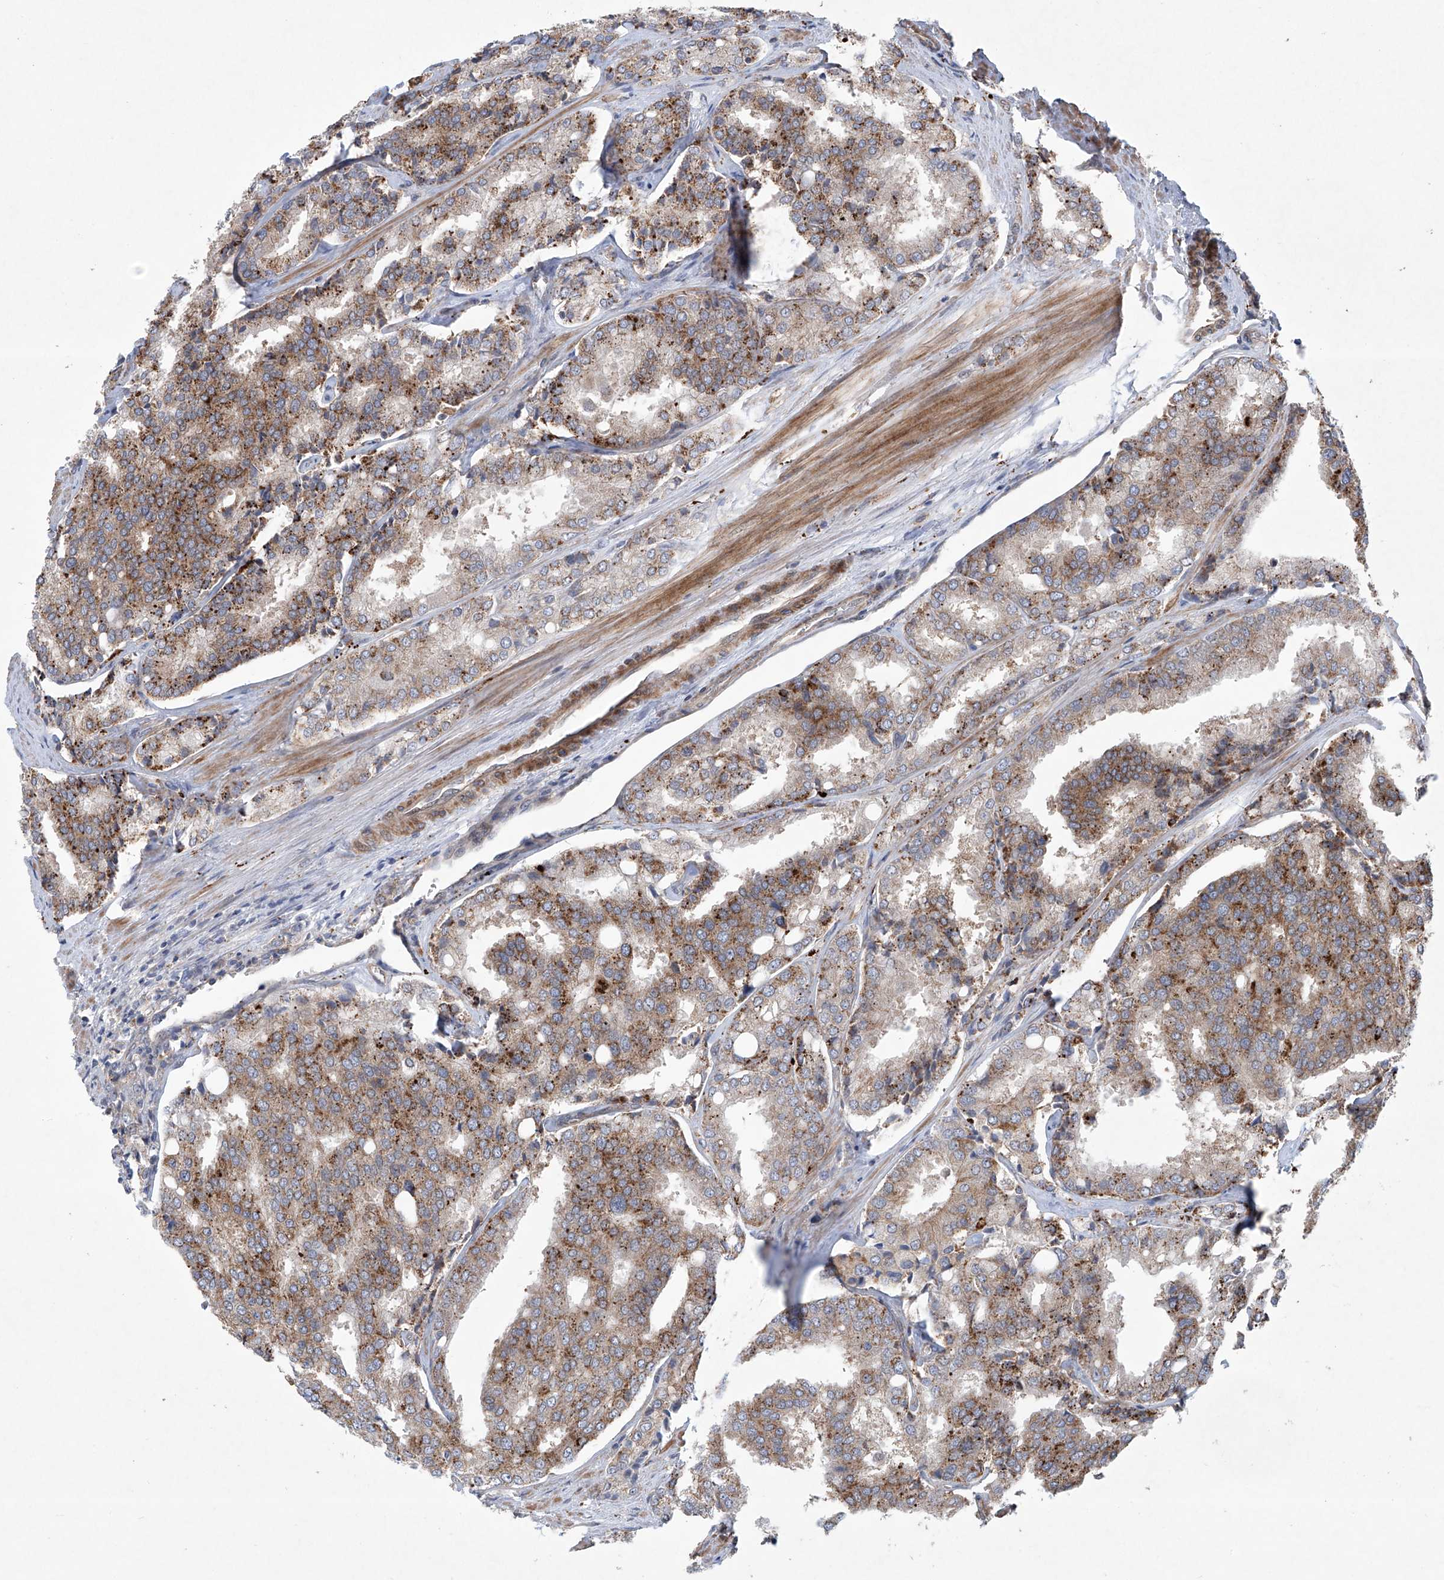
{"staining": {"intensity": "moderate", "quantity": ">75%", "location": "cytoplasmic/membranous"}, "tissue": "prostate cancer", "cell_type": "Tumor cells", "image_type": "cancer", "snomed": [{"axis": "morphology", "description": "Adenocarcinoma, High grade"}, {"axis": "topography", "description": "Prostate"}], "caption": "High-grade adenocarcinoma (prostate) stained with a protein marker exhibits moderate staining in tumor cells.", "gene": "KLC4", "patient": {"sex": "male", "age": 50}}